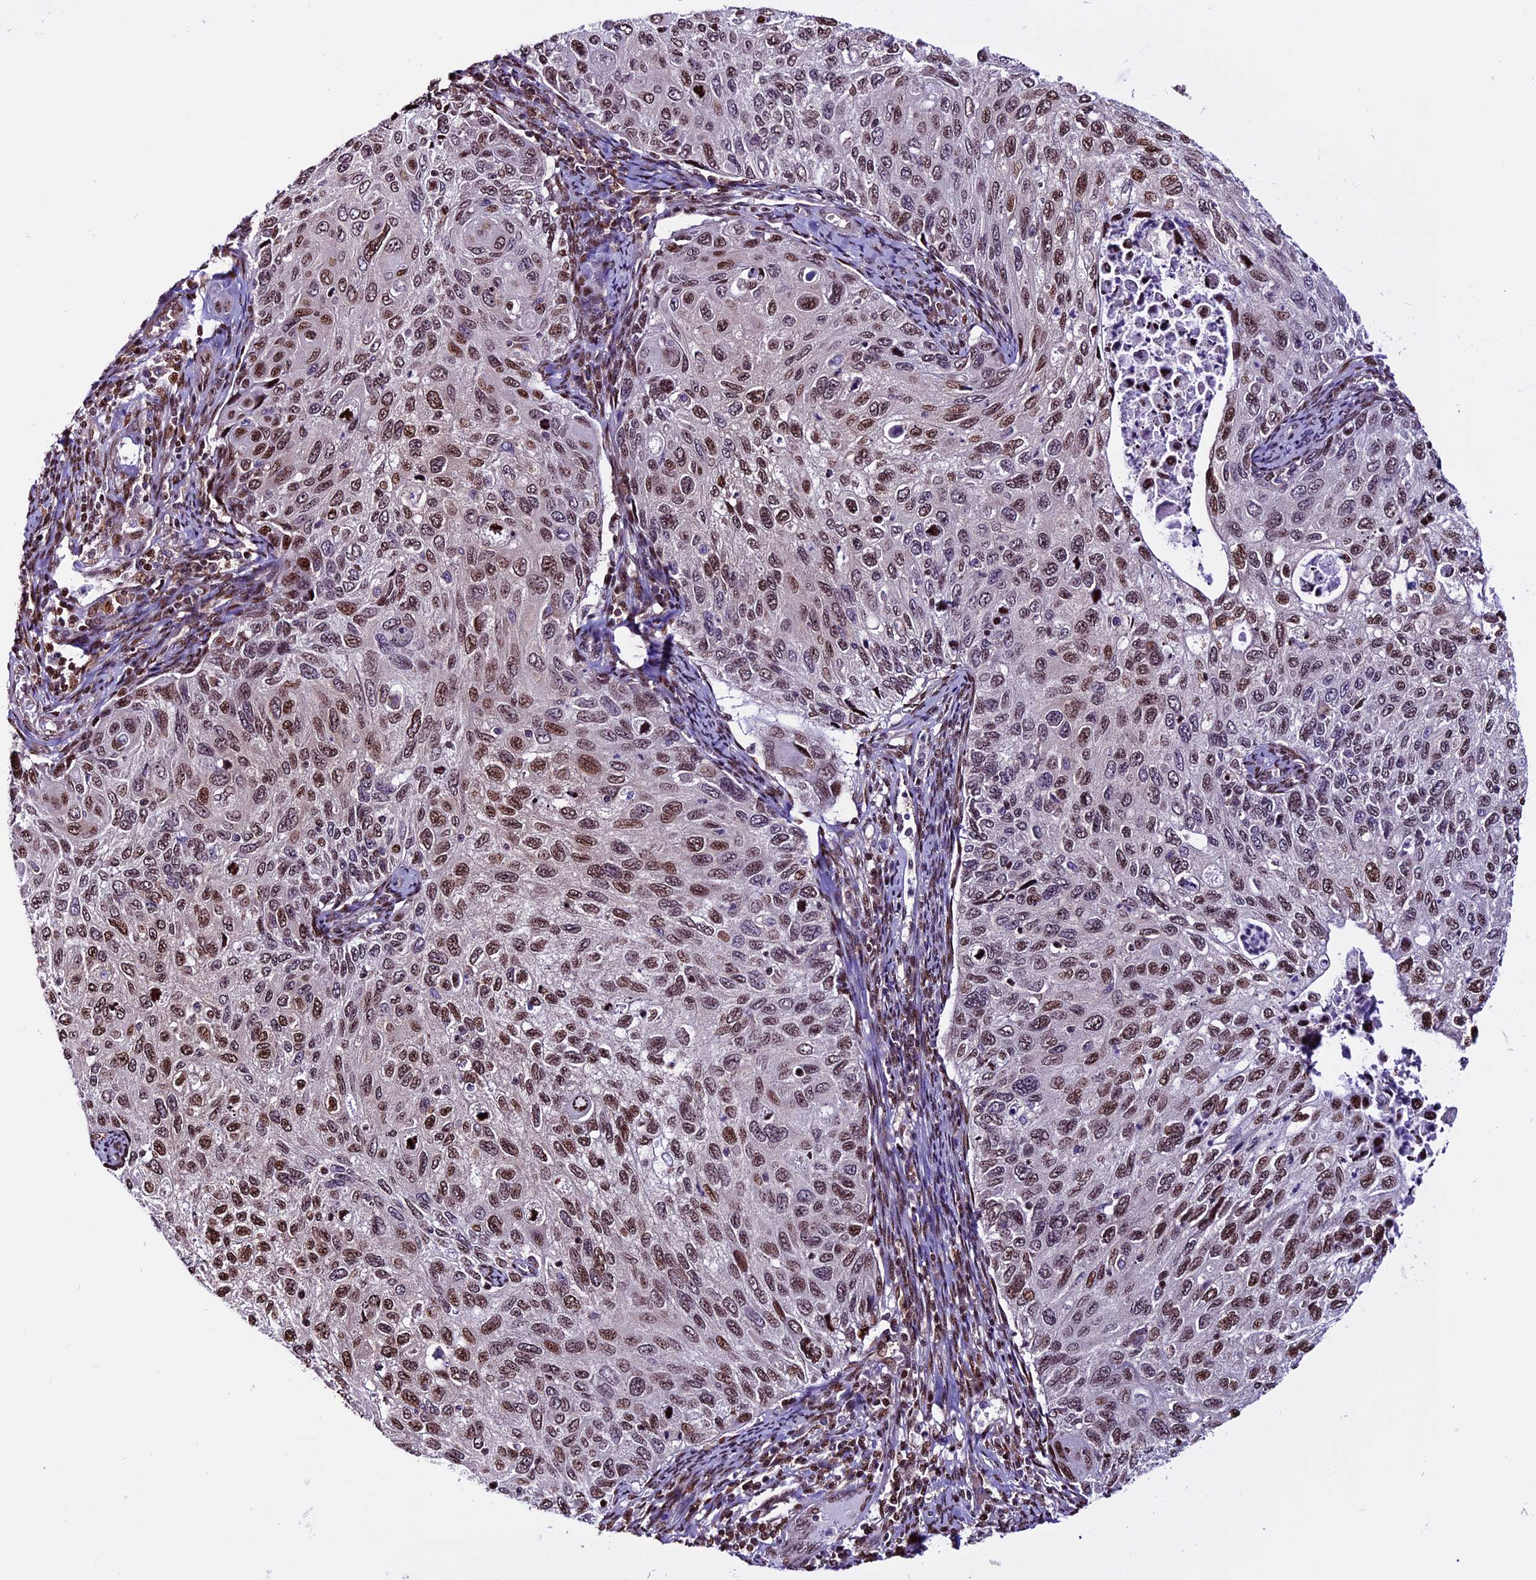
{"staining": {"intensity": "moderate", "quantity": ">75%", "location": "nuclear"}, "tissue": "cervical cancer", "cell_type": "Tumor cells", "image_type": "cancer", "snomed": [{"axis": "morphology", "description": "Squamous cell carcinoma, NOS"}, {"axis": "topography", "description": "Cervix"}], "caption": "Immunohistochemistry (IHC) image of neoplastic tissue: human cervical cancer (squamous cell carcinoma) stained using immunohistochemistry (IHC) exhibits medium levels of moderate protein expression localized specifically in the nuclear of tumor cells, appearing as a nuclear brown color.", "gene": "RINL", "patient": {"sex": "female", "age": 70}}